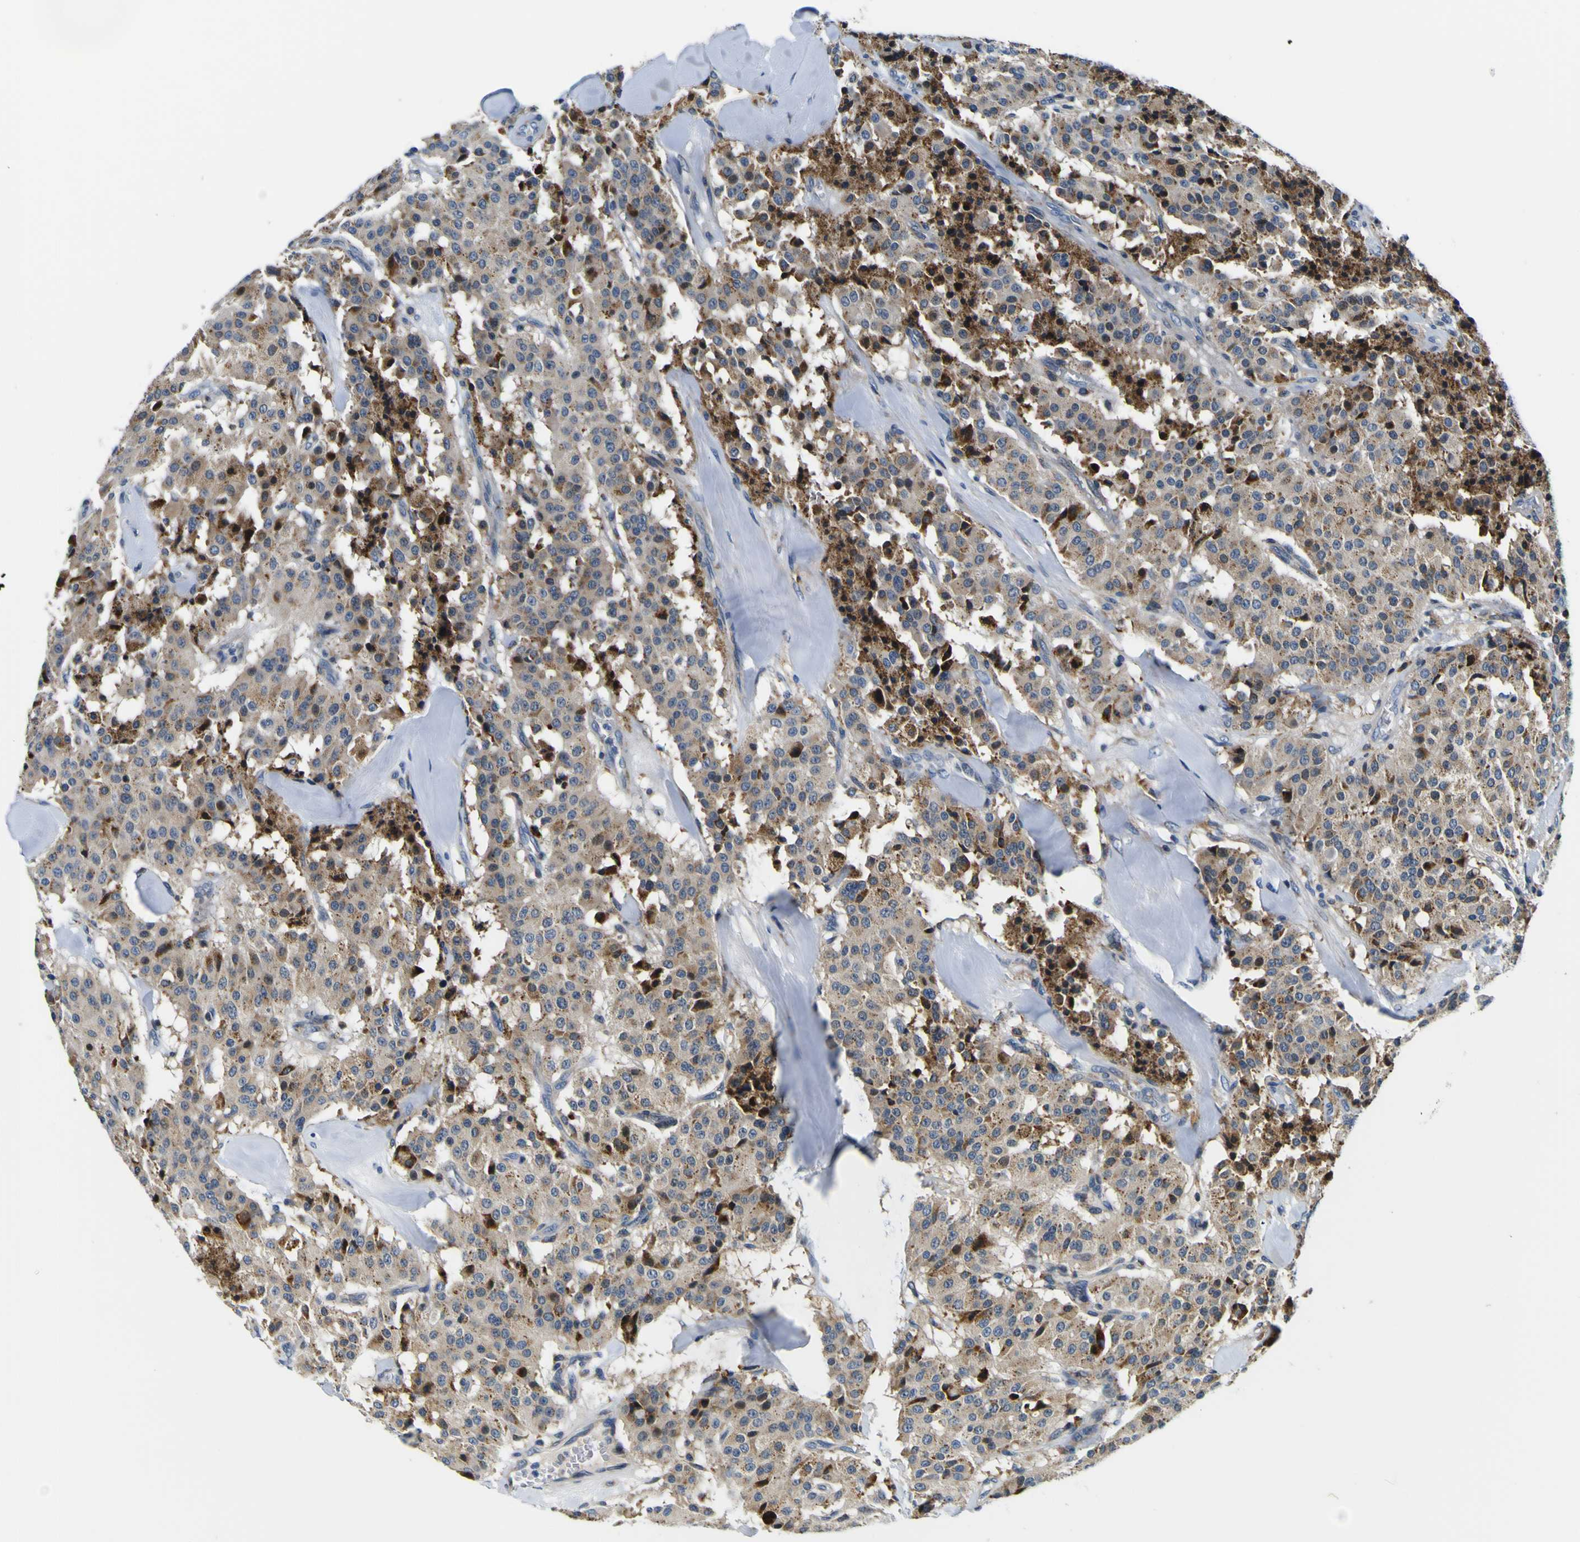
{"staining": {"intensity": "weak", "quantity": ">75%", "location": "cytoplasmic/membranous"}, "tissue": "carcinoid", "cell_type": "Tumor cells", "image_type": "cancer", "snomed": [{"axis": "morphology", "description": "Carcinoid, malignant, NOS"}, {"axis": "topography", "description": "Lung"}], "caption": "About >75% of tumor cells in carcinoid demonstrate weak cytoplasmic/membranous protein staining as visualized by brown immunohistochemical staining.", "gene": "NLRP3", "patient": {"sex": "male", "age": 30}}